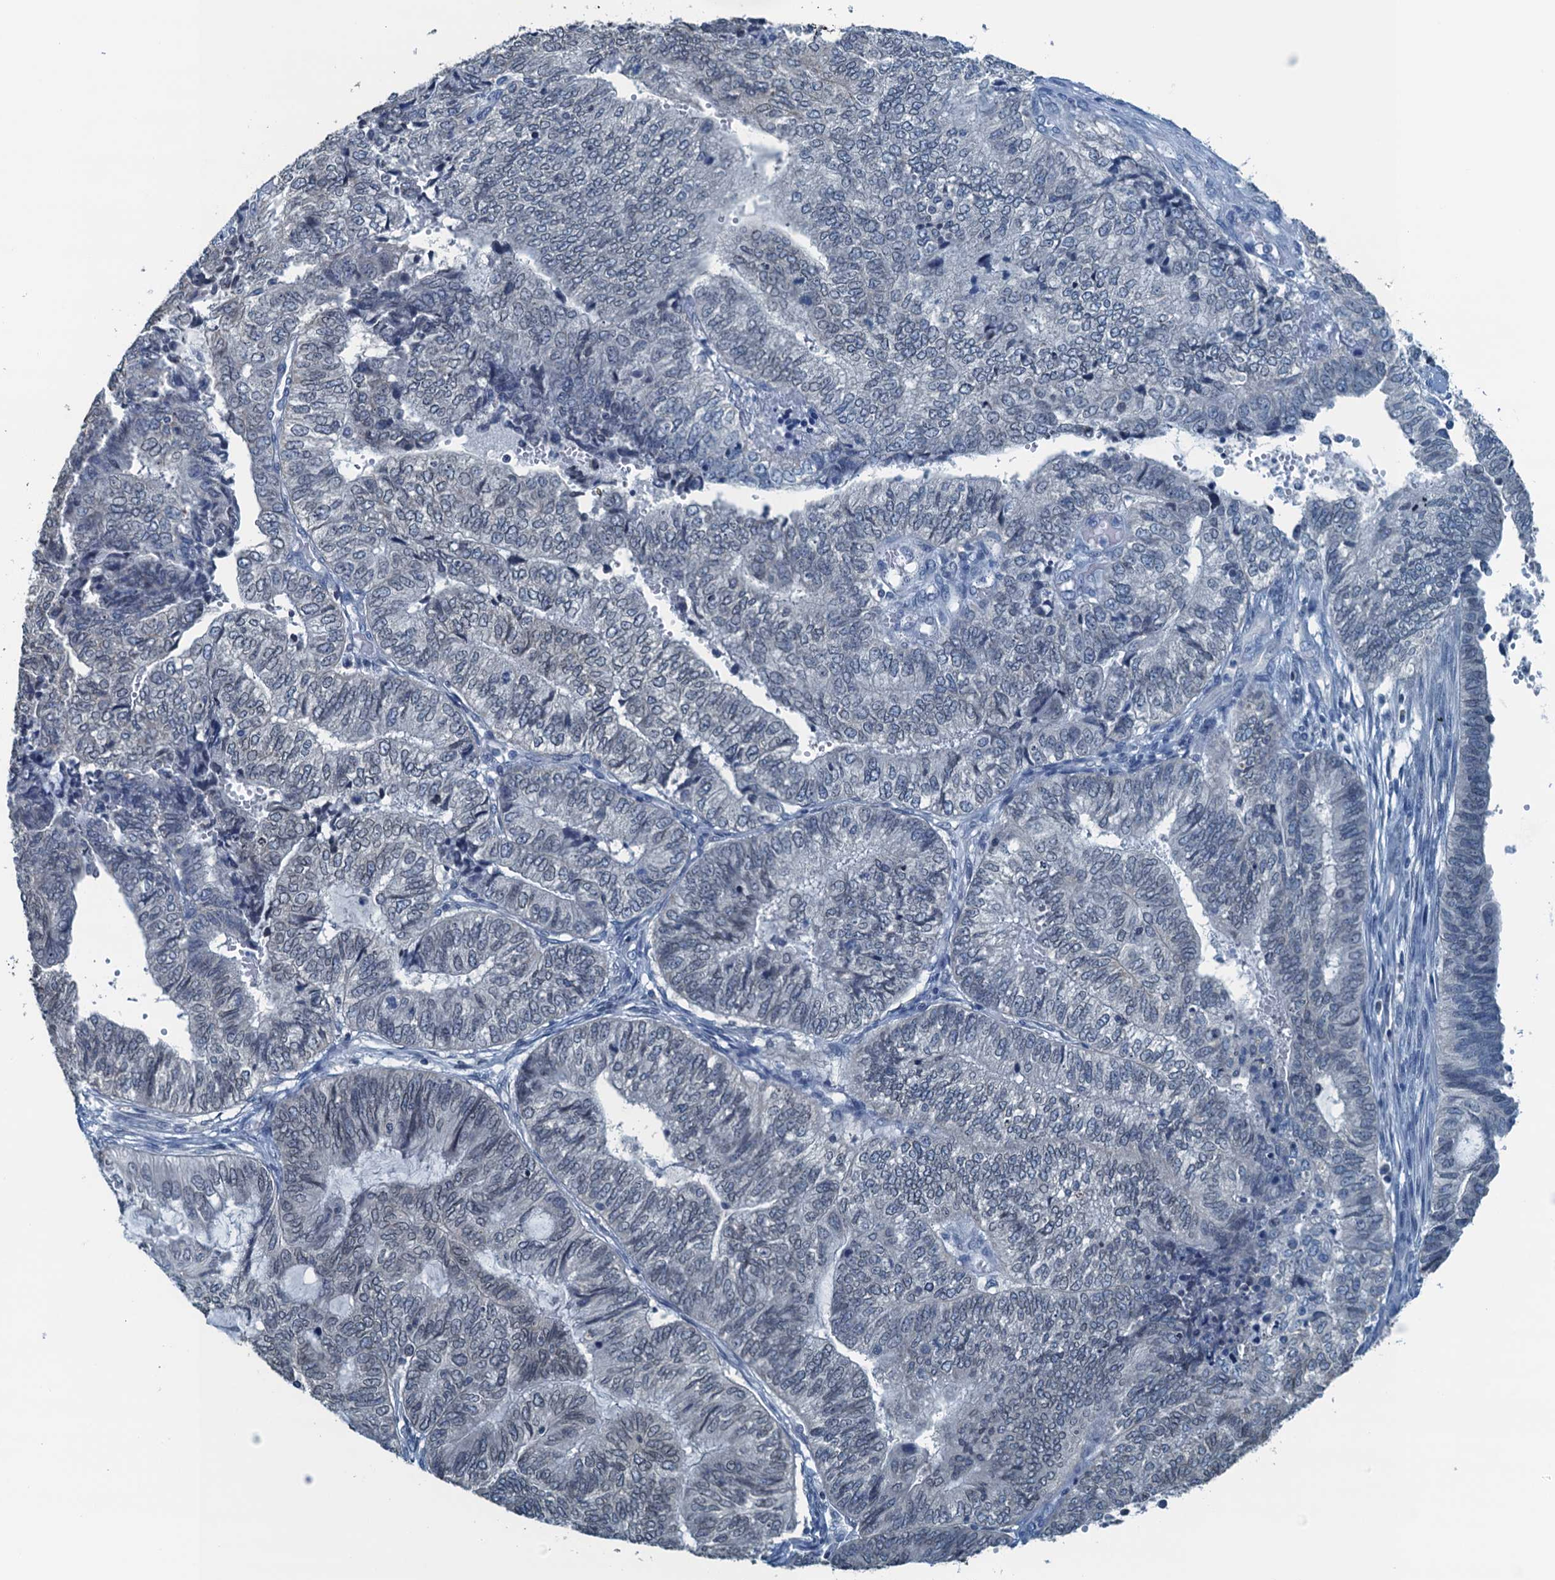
{"staining": {"intensity": "negative", "quantity": "none", "location": "none"}, "tissue": "endometrial cancer", "cell_type": "Tumor cells", "image_type": "cancer", "snomed": [{"axis": "morphology", "description": "Adenocarcinoma, NOS"}, {"axis": "topography", "description": "Uterus"}, {"axis": "topography", "description": "Endometrium"}], "caption": "A micrograph of human endometrial cancer (adenocarcinoma) is negative for staining in tumor cells. (Brightfield microscopy of DAB IHC at high magnification).", "gene": "C11orf54", "patient": {"sex": "female", "age": 70}}